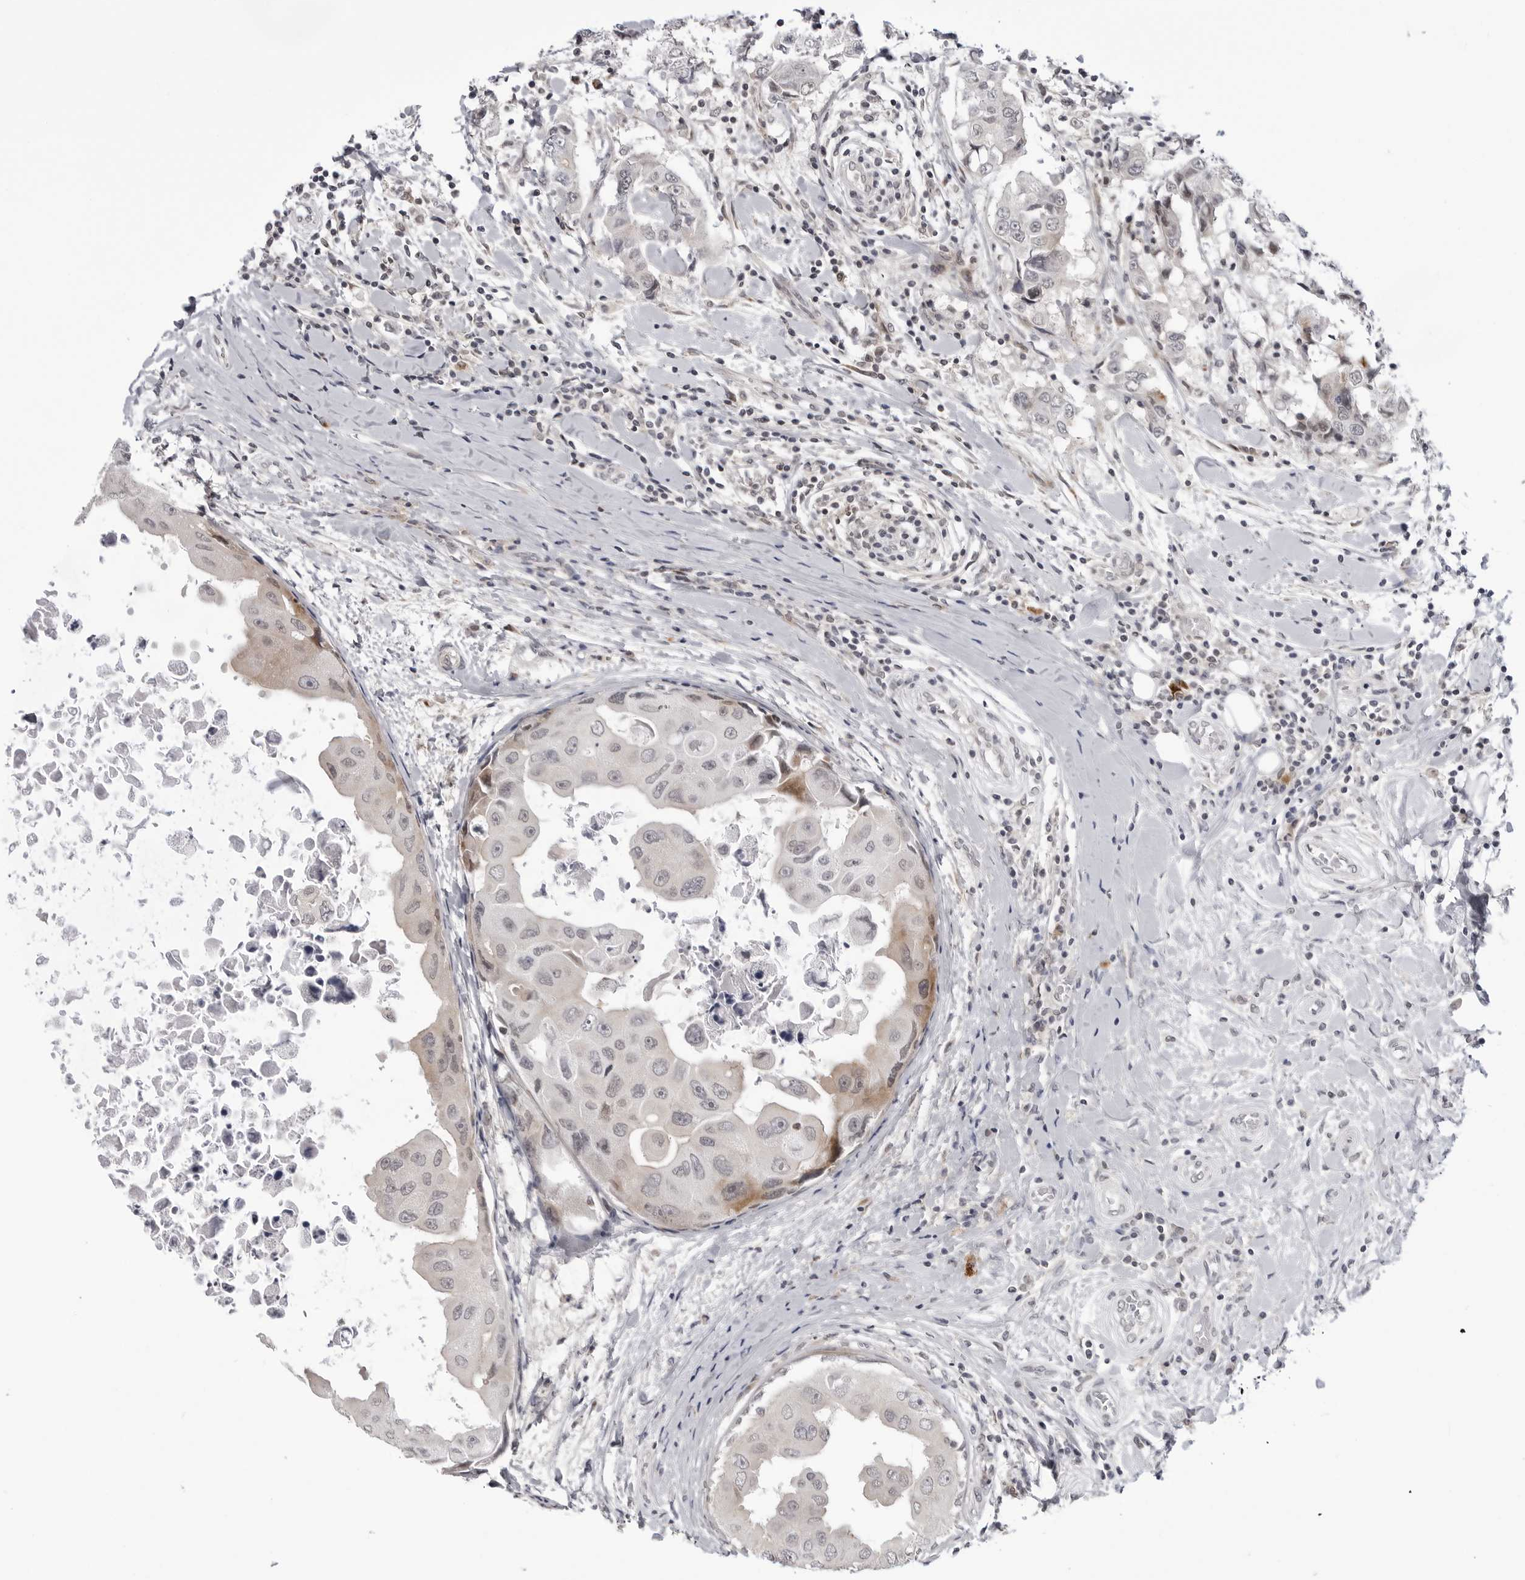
{"staining": {"intensity": "negative", "quantity": "none", "location": "none"}, "tissue": "breast cancer", "cell_type": "Tumor cells", "image_type": "cancer", "snomed": [{"axis": "morphology", "description": "Duct carcinoma"}, {"axis": "topography", "description": "Breast"}], "caption": "High magnification brightfield microscopy of infiltrating ductal carcinoma (breast) stained with DAB (3,3'-diaminobenzidine) (brown) and counterstained with hematoxylin (blue): tumor cells show no significant positivity.", "gene": "ADAMTS5", "patient": {"sex": "female", "age": 27}}